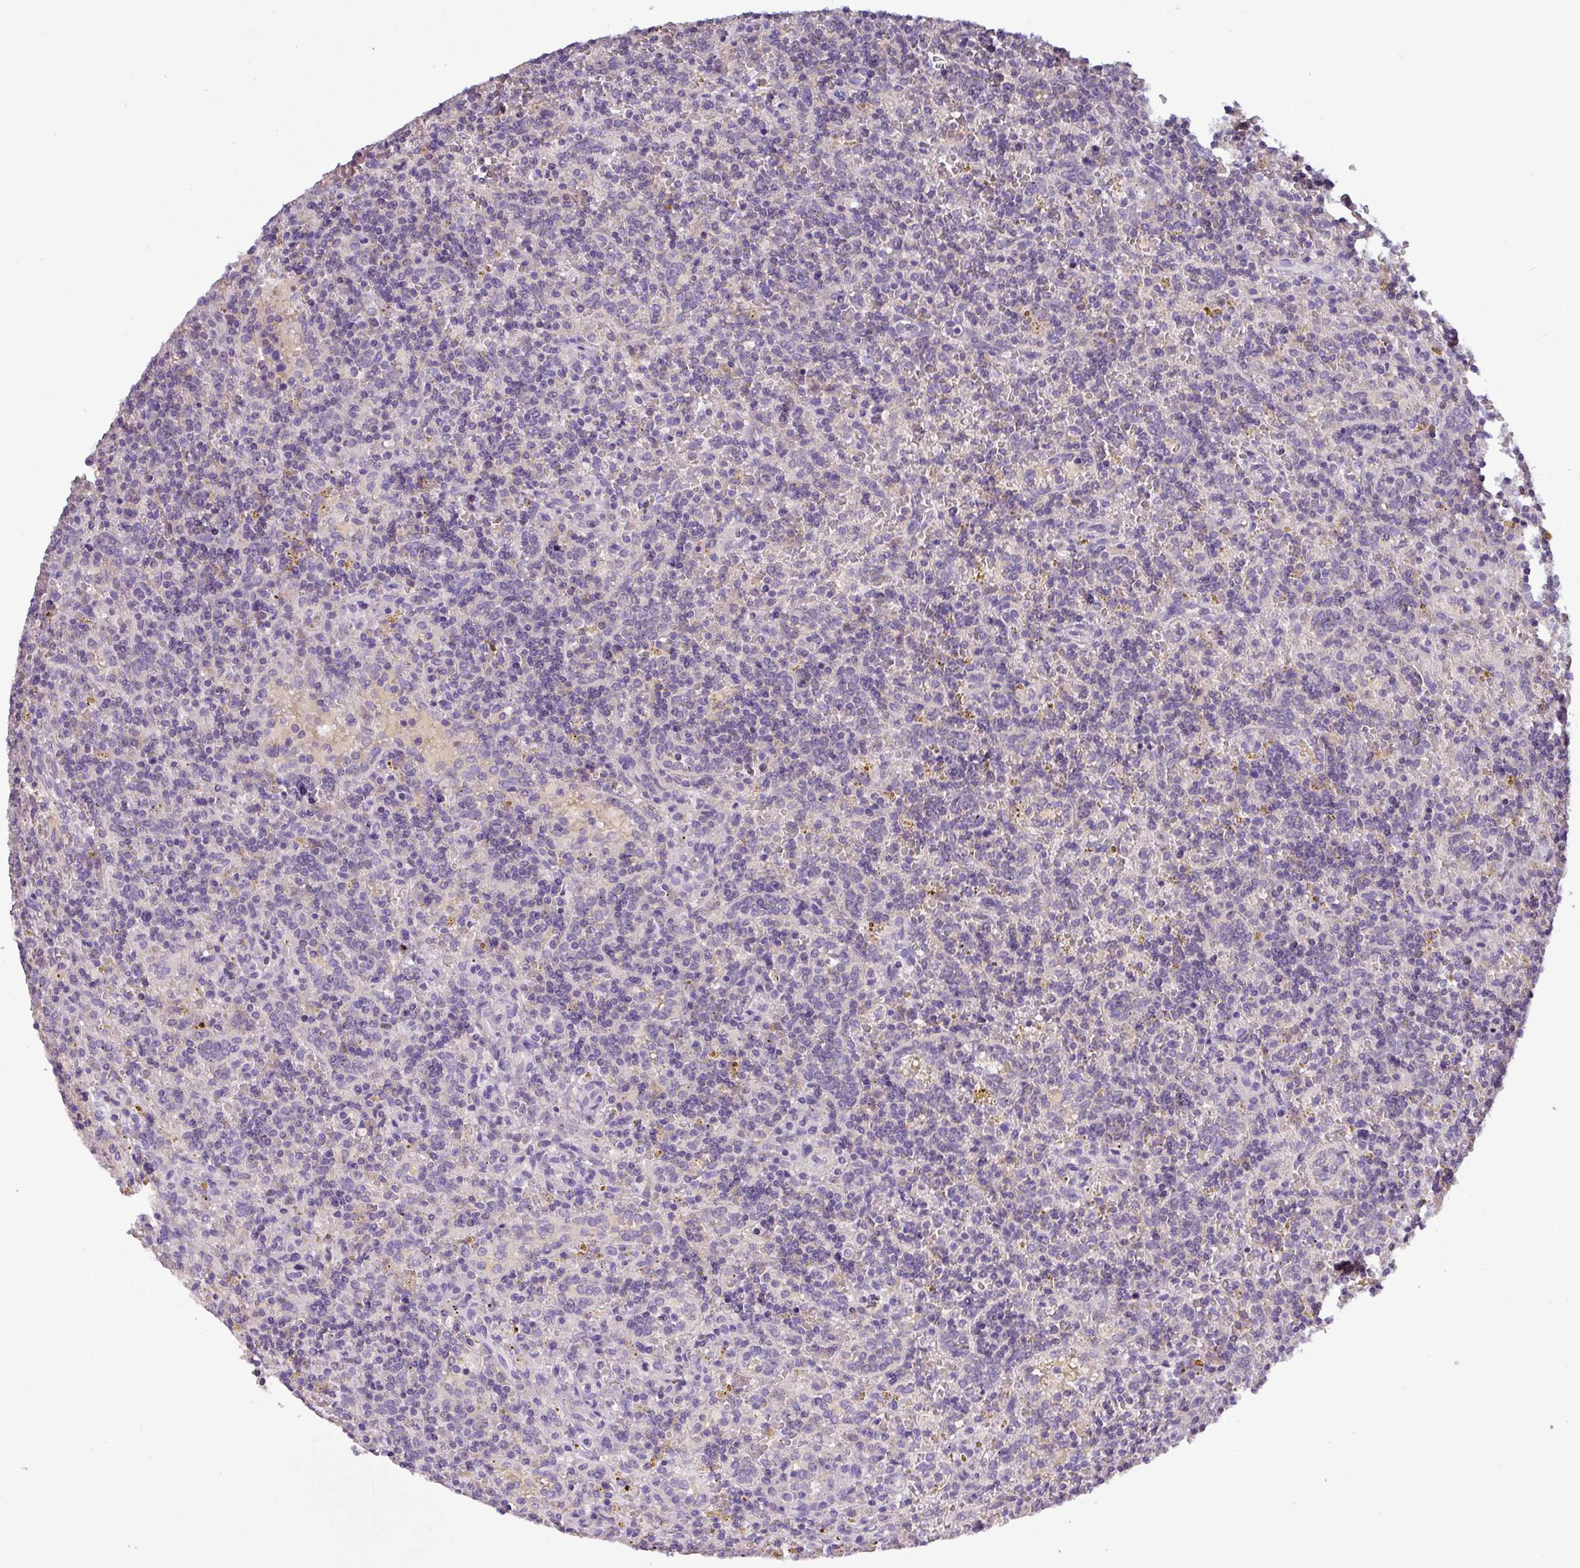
{"staining": {"intensity": "negative", "quantity": "none", "location": "none"}, "tissue": "lymphoma", "cell_type": "Tumor cells", "image_type": "cancer", "snomed": [{"axis": "morphology", "description": "Malignant lymphoma, non-Hodgkin's type, Low grade"}, {"axis": "topography", "description": "Spleen"}], "caption": "There is no significant positivity in tumor cells of low-grade malignant lymphoma, non-Hodgkin's type.", "gene": "TMEM62", "patient": {"sex": "male", "age": 67}}